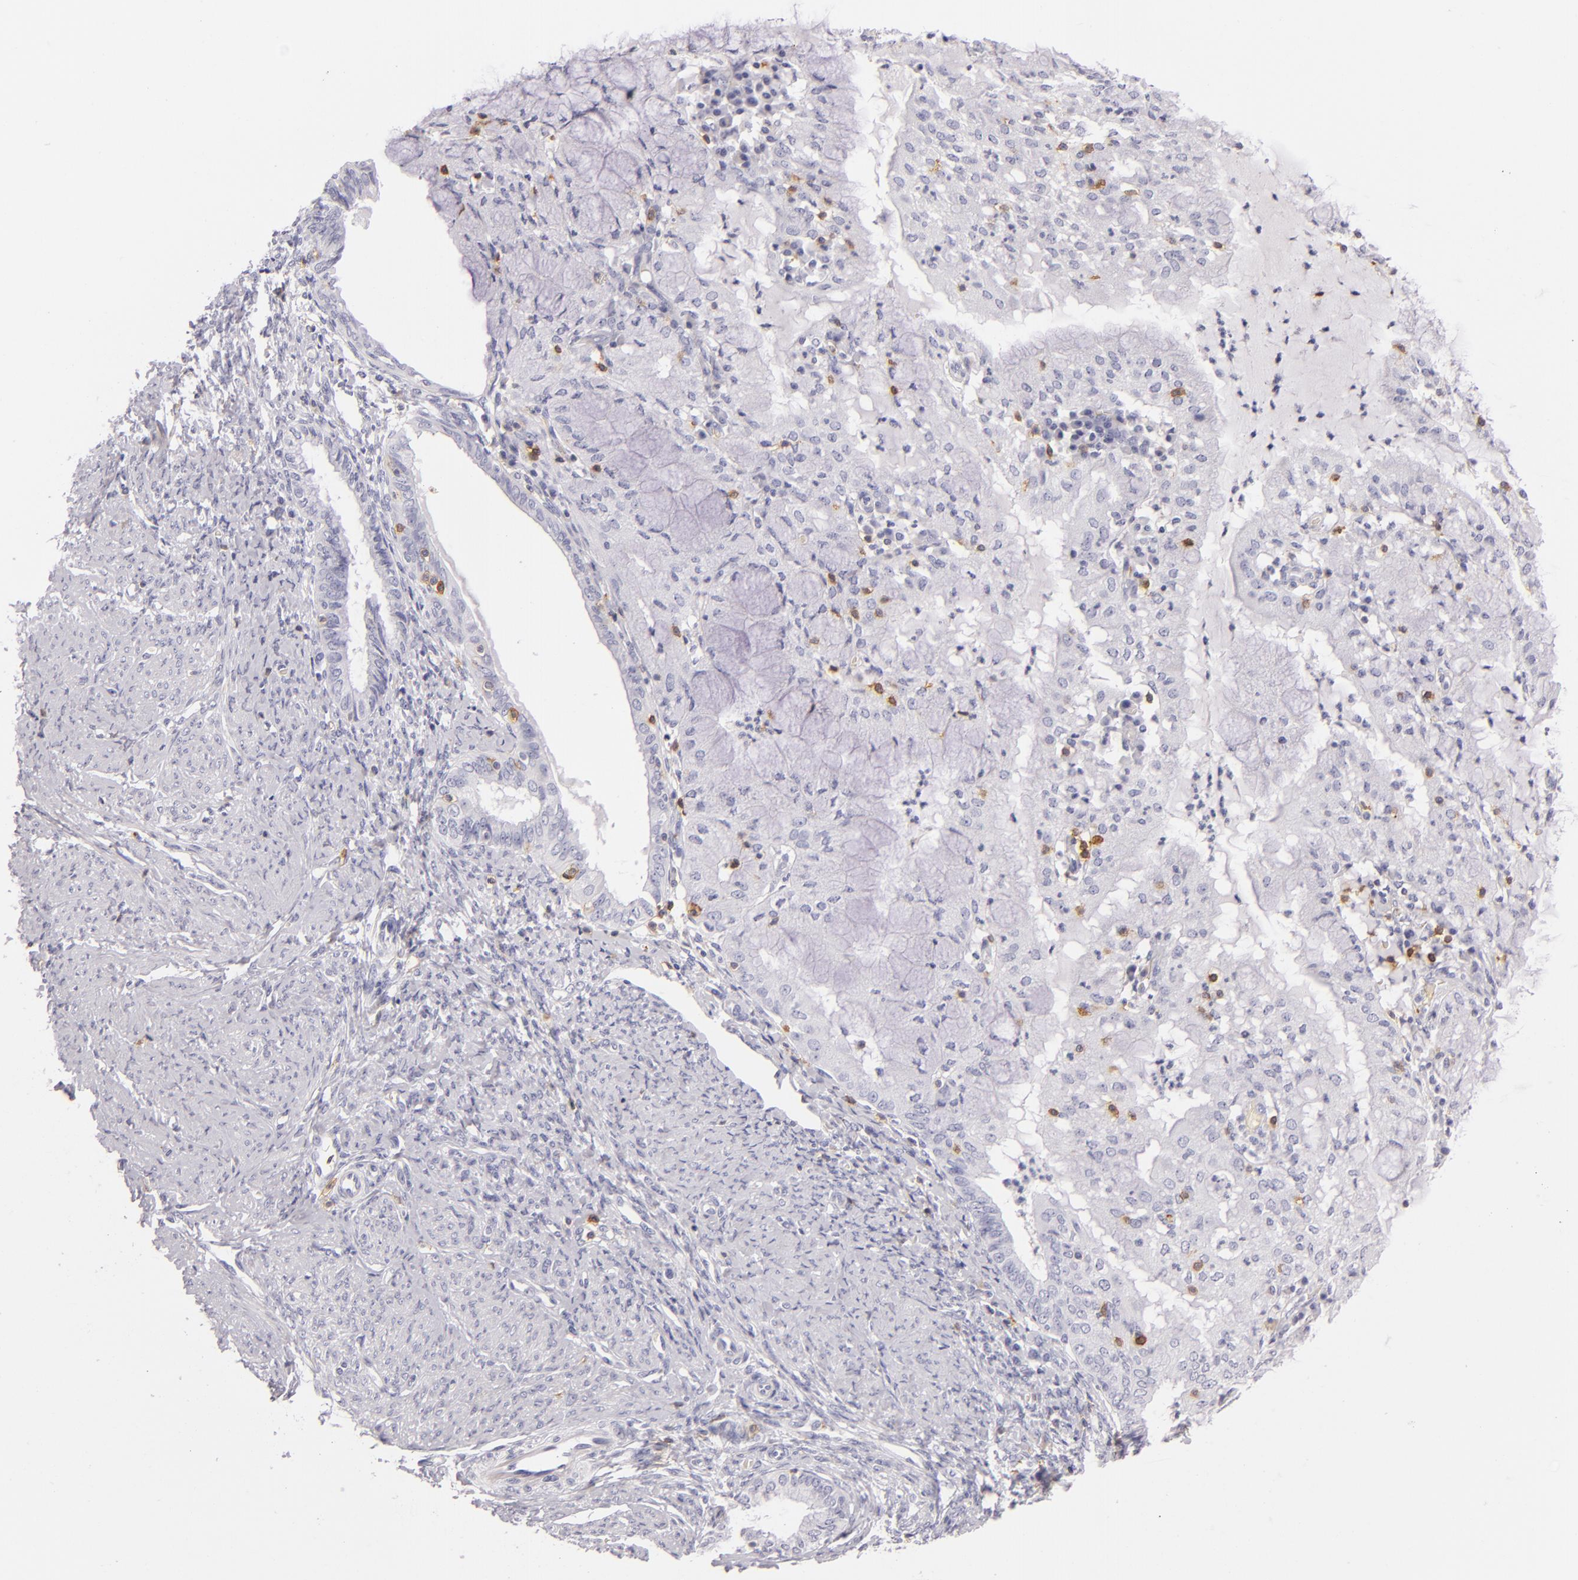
{"staining": {"intensity": "negative", "quantity": "none", "location": "none"}, "tissue": "endometrial cancer", "cell_type": "Tumor cells", "image_type": "cancer", "snomed": [{"axis": "morphology", "description": "Adenocarcinoma, NOS"}, {"axis": "topography", "description": "Endometrium"}], "caption": "Adenocarcinoma (endometrial) was stained to show a protein in brown. There is no significant positivity in tumor cells.", "gene": "LAT", "patient": {"sex": "female", "age": 63}}